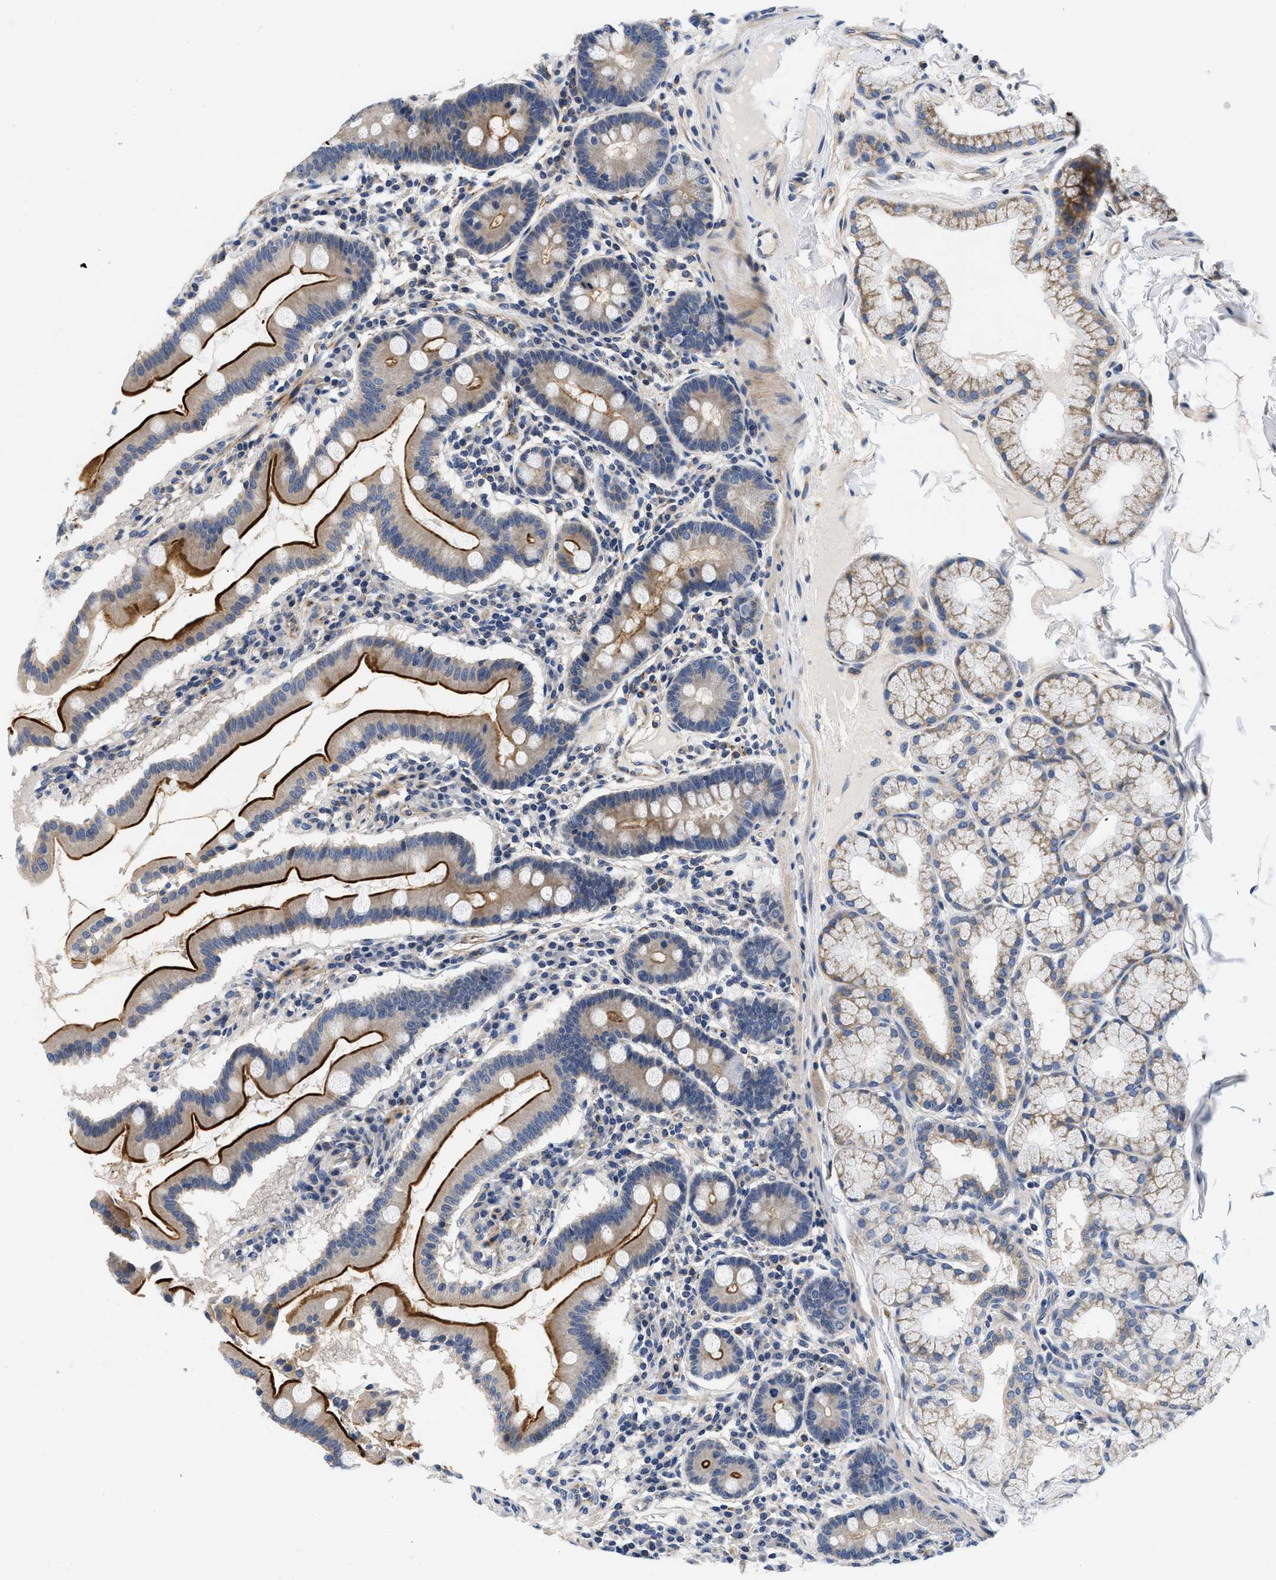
{"staining": {"intensity": "strong", "quantity": ">75%", "location": "cytoplasmic/membranous"}, "tissue": "duodenum", "cell_type": "Glandular cells", "image_type": "normal", "snomed": [{"axis": "morphology", "description": "Normal tissue, NOS"}, {"axis": "topography", "description": "Duodenum"}], "caption": "Glandular cells reveal strong cytoplasmic/membranous positivity in about >75% of cells in unremarkable duodenum.", "gene": "PDP1", "patient": {"sex": "male", "age": 50}}